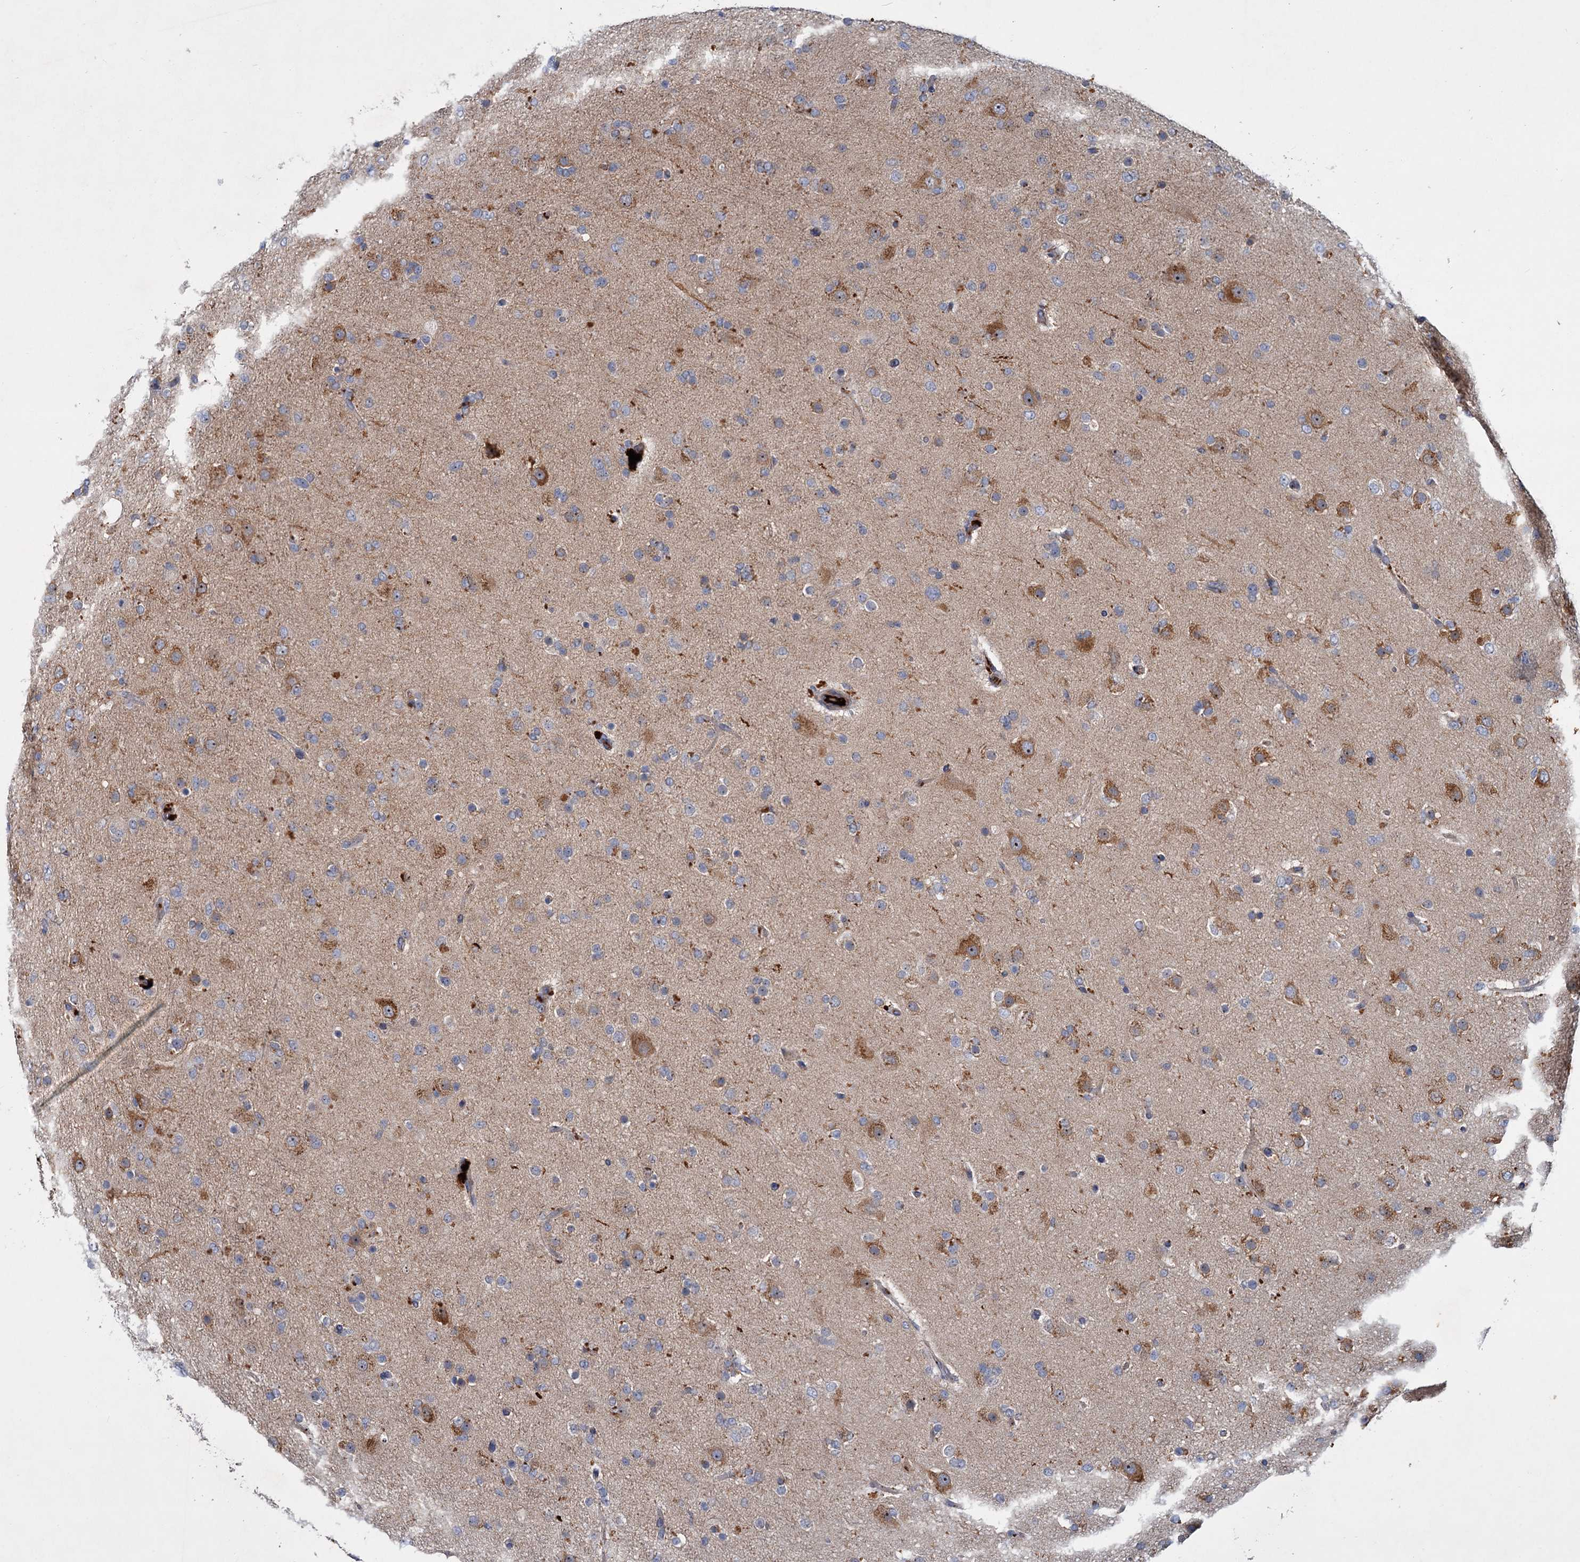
{"staining": {"intensity": "negative", "quantity": "none", "location": "none"}, "tissue": "glioma", "cell_type": "Tumor cells", "image_type": "cancer", "snomed": [{"axis": "morphology", "description": "Glioma, malignant, Low grade"}, {"axis": "topography", "description": "Brain"}], "caption": "High magnification brightfield microscopy of malignant glioma (low-grade) stained with DAB (3,3'-diaminobenzidine) (brown) and counterstained with hematoxylin (blue): tumor cells show no significant positivity.", "gene": "CHRD", "patient": {"sex": "male", "age": 65}}